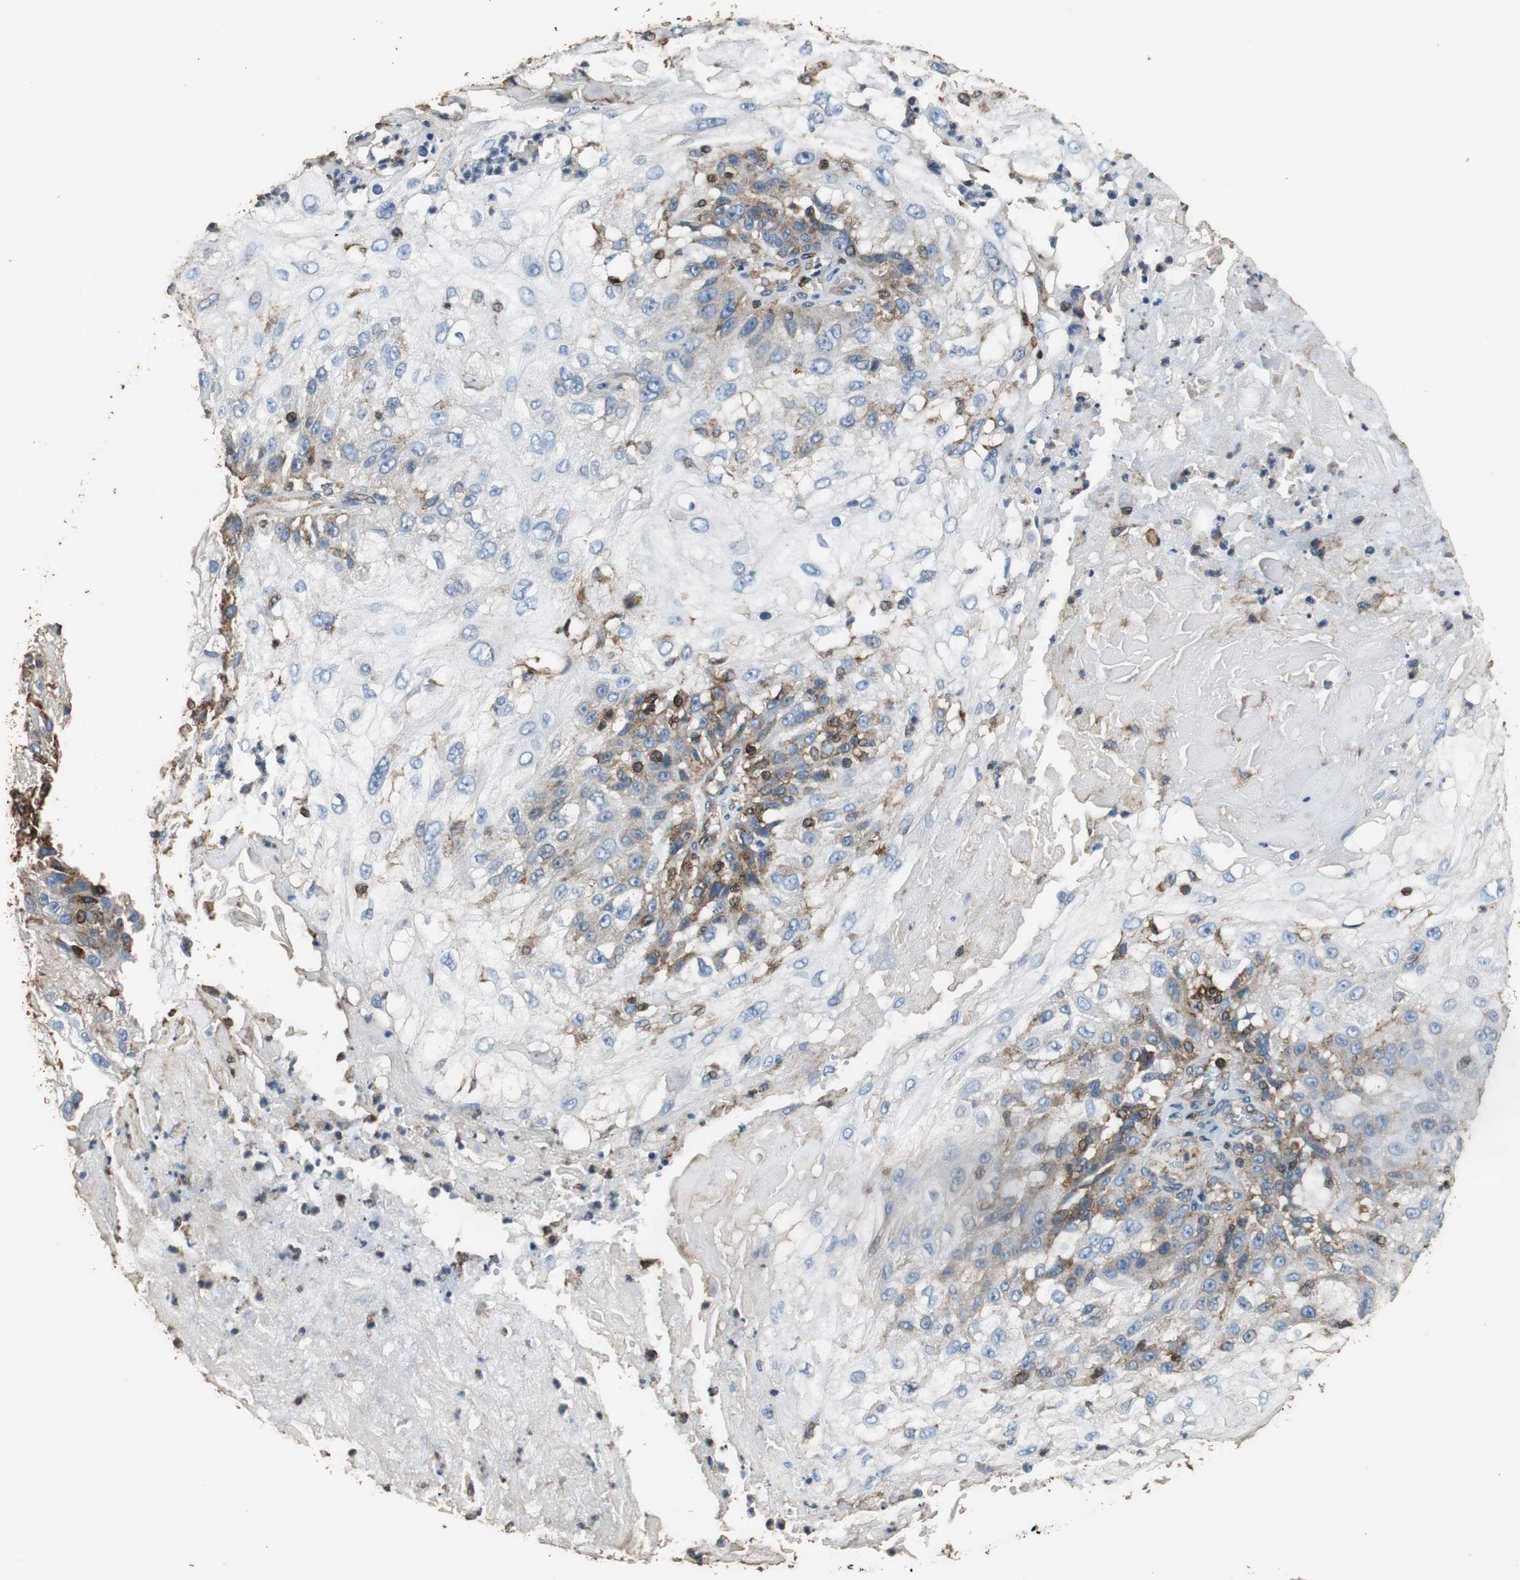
{"staining": {"intensity": "moderate", "quantity": ">75%", "location": "cytoplasmic/membranous"}, "tissue": "skin cancer", "cell_type": "Tumor cells", "image_type": "cancer", "snomed": [{"axis": "morphology", "description": "Normal tissue, NOS"}, {"axis": "morphology", "description": "Squamous cell carcinoma, NOS"}, {"axis": "topography", "description": "Skin"}], "caption": "Tumor cells demonstrate moderate cytoplasmic/membranous expression in about >75% of cells in squamous cell carcinoma (skin). (Brightfield microscopy of DAB IHC at high magnification).", "gene": "PRKRA", "patient": {"sex": "female", "age": 83}}